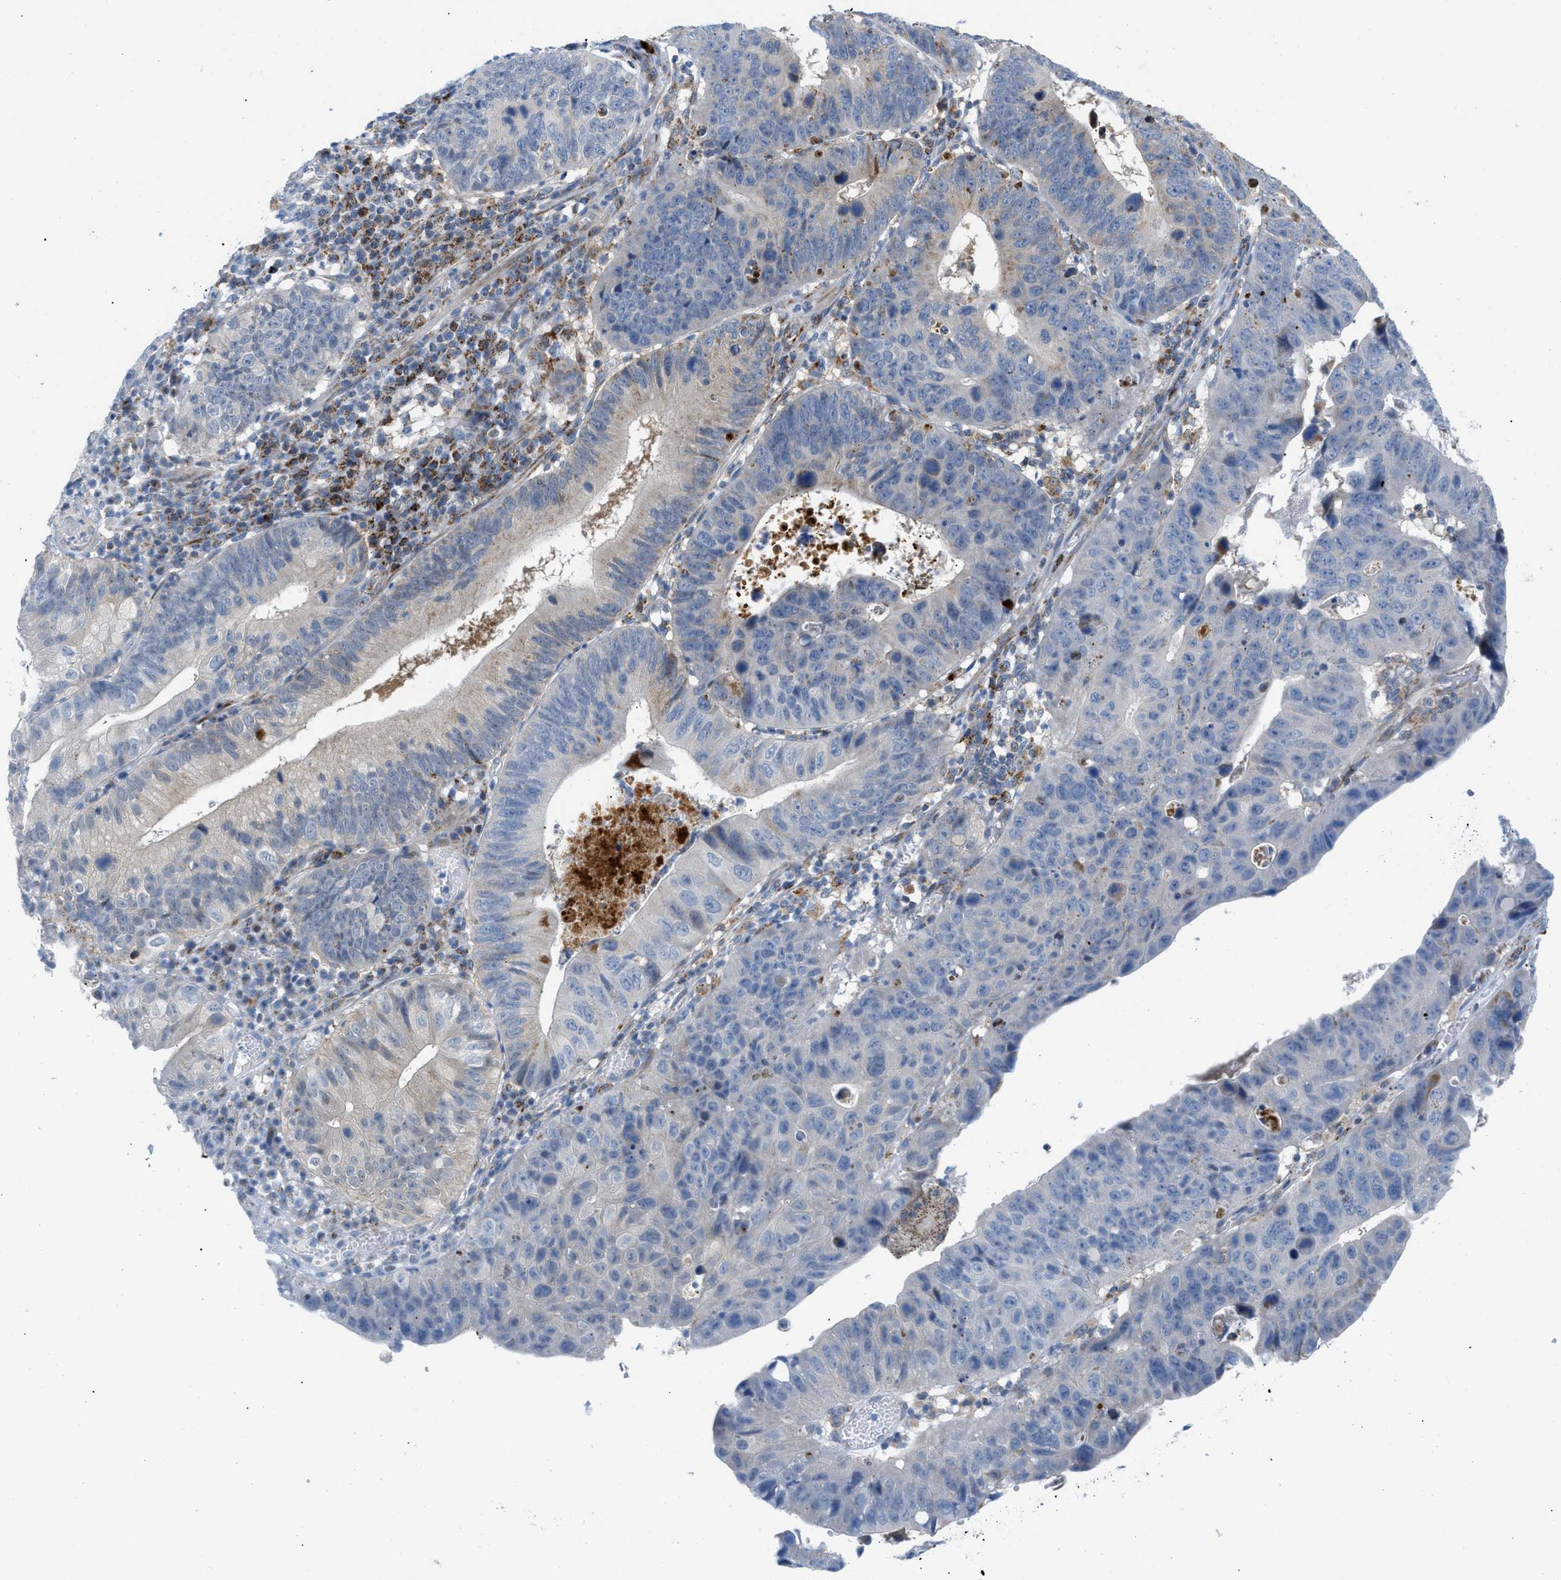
{"staining": {"intensity": "negative", "quantity": "none", "location": "none"}, "tissue": "stomach cancer", "cell_type": "Tumor cells", "image_type": "cancer", "snomed": [{"axis": "morphology", "description": "Adenocarcinoma, NOS"}, {"axis": "topography", "description": "Stomach"}], "caption": "This is an IHC image of adenocarcinoma (stomach). There is no positivity in tumor cells.", "gene": "RBBP9", "patient": {"sex": "male", "age": 59}}